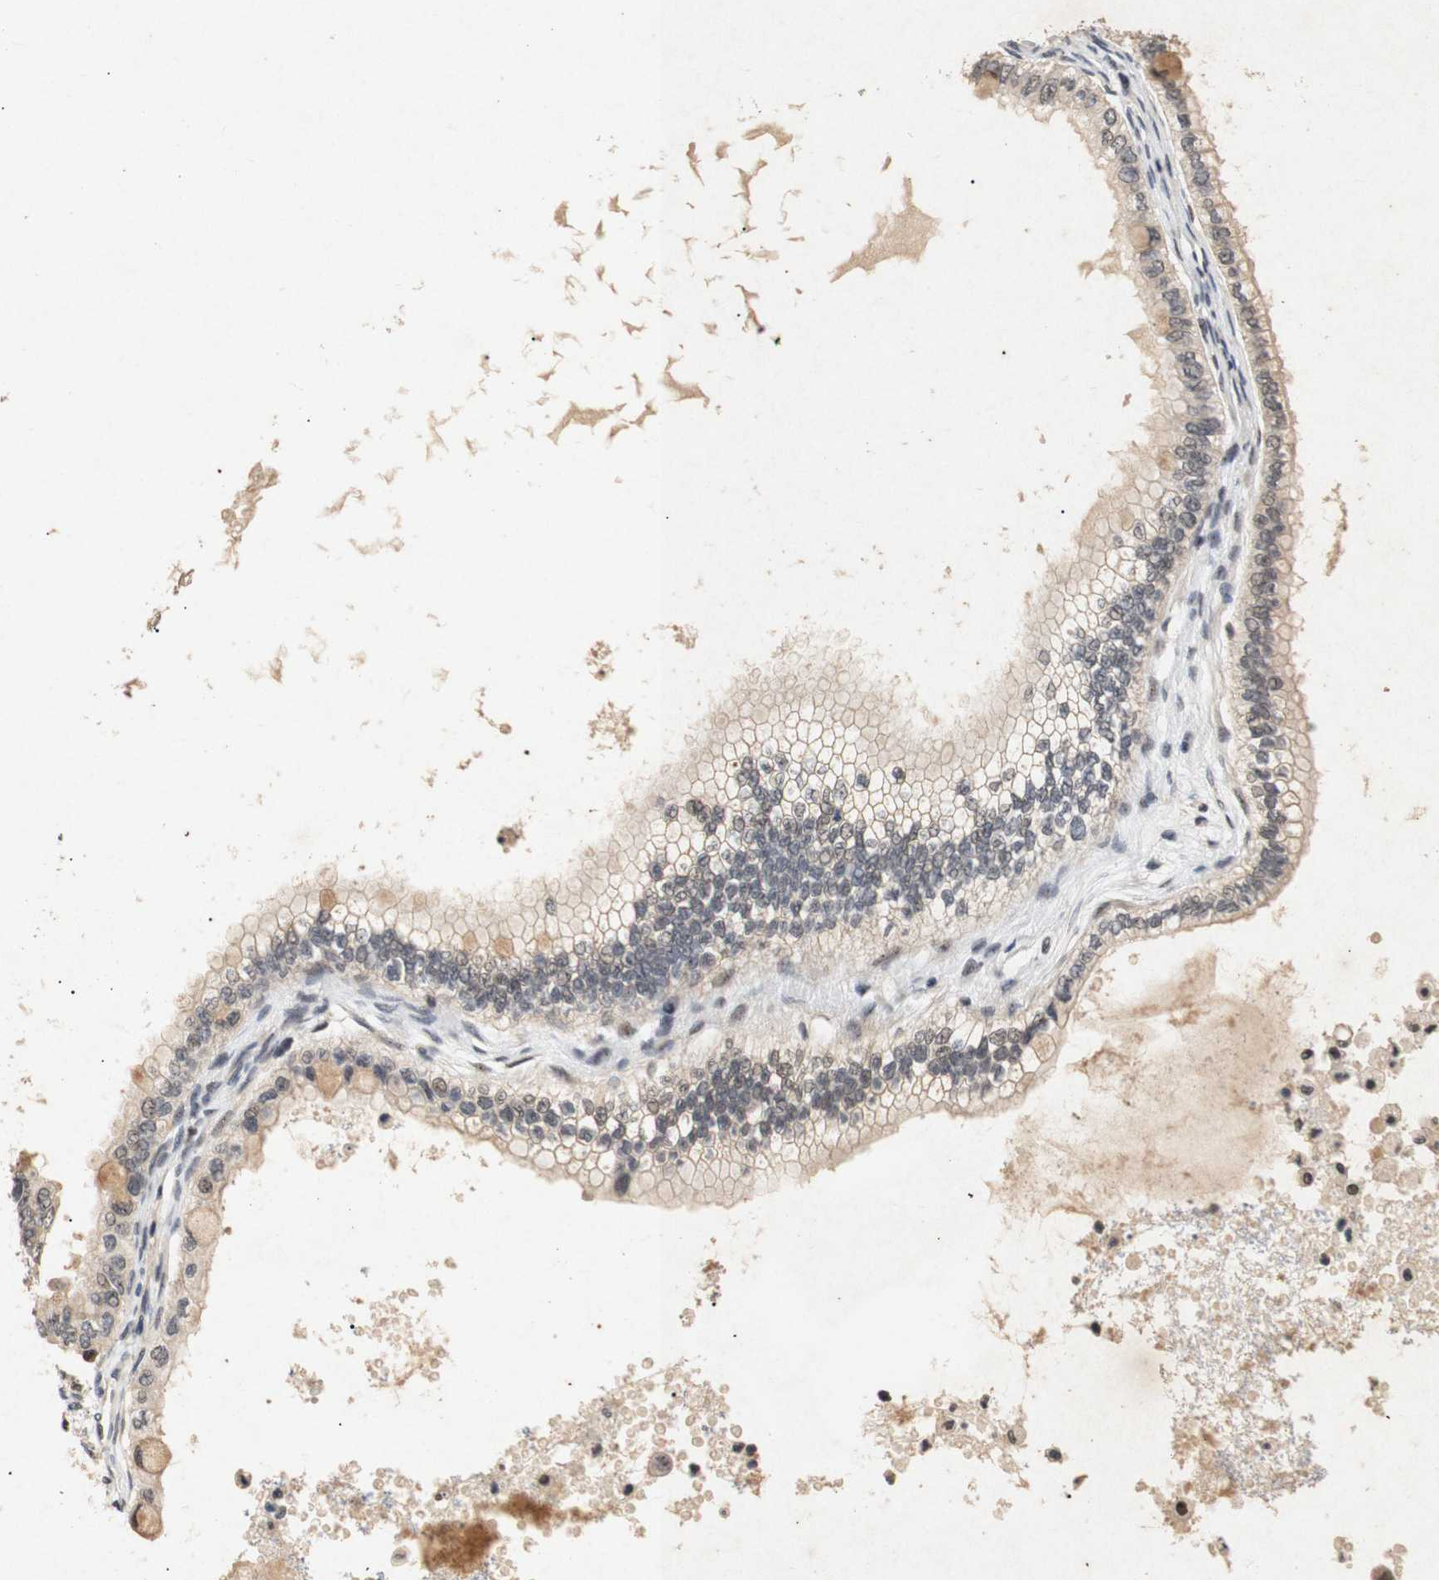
{"staining": {"intensity": "weak", "quantity": "25%-75%", "location": "cytoplasmic/membranous,nuclear"}, "tissue": "ovarian cancer", "cell_type": "Tumor cells", "image_type": "cancer", "snomed": [{"axis": "morphology", "description": "Cystadenocarcinoma, mucinous, NOS"}, {"axis": "topography", "description": "Ovary"}], "caption": "Ovarian mucinous cystadenocarcinoma stained for a protein reveals weak cytoplasmic/membranous and nuclear positivity in tumor cells.", "gene": "PARN", "patient": {"sex": "female", "age": 80}}